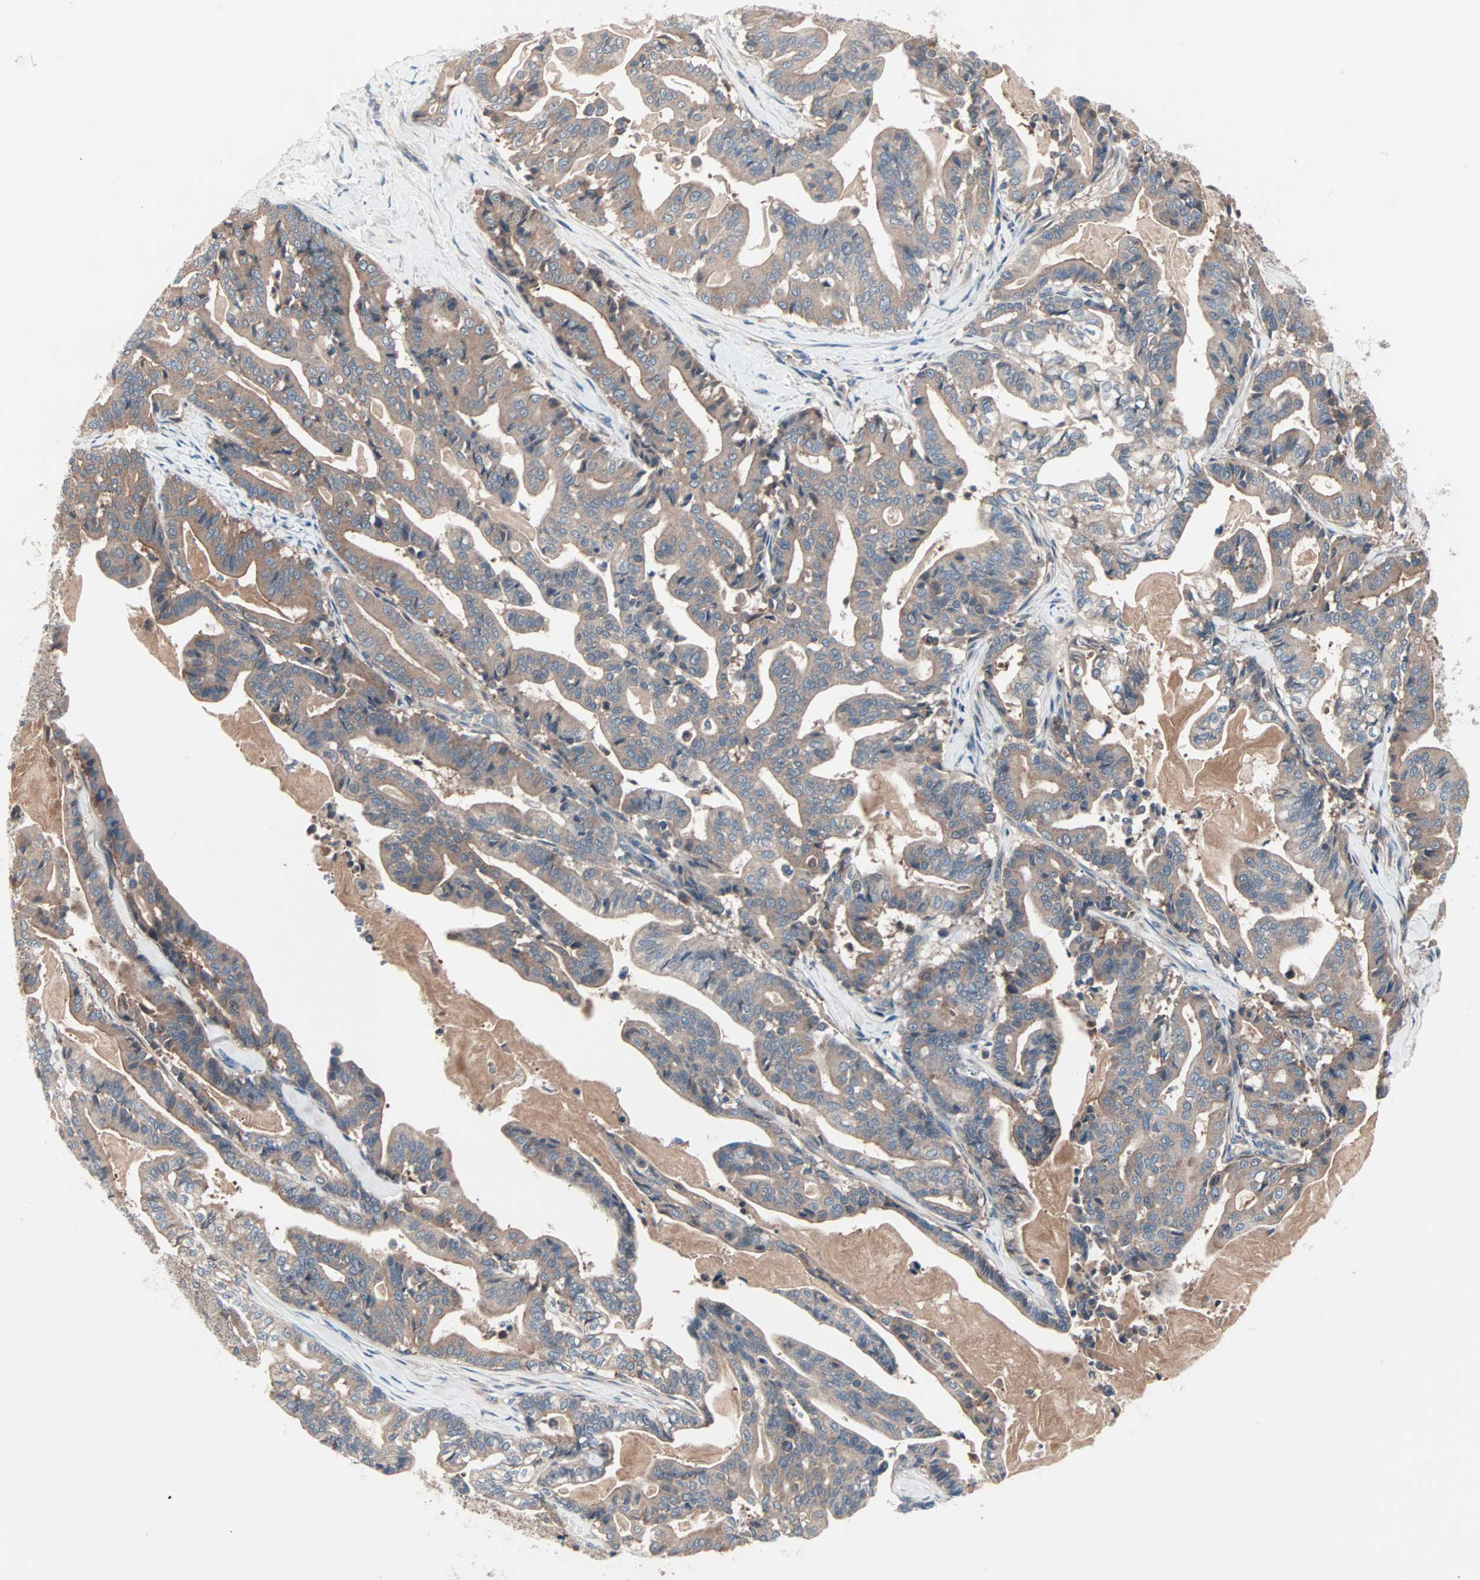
{"staining": {"intensity": "weak", "quantity": ">75%", "location": "cytoplasmic/membranous"}, "tissue": "pancreatic cancer", "cell_type": "Tumor cells", "image_type": "cancer", "snomed": [{"axis": "morphology", "description": "Adenocarcinoma, NOS"}, {"axis": "topography", "description": "Pancreas"}], "caption": "Protein expression analysis of pancreatic adenocarcinoma demonstrates weak cytoplasmic/membranous expression in about >75% of tumor cells.", "gene": "CAD", "patient": {"sex": "male", "age": 63}}